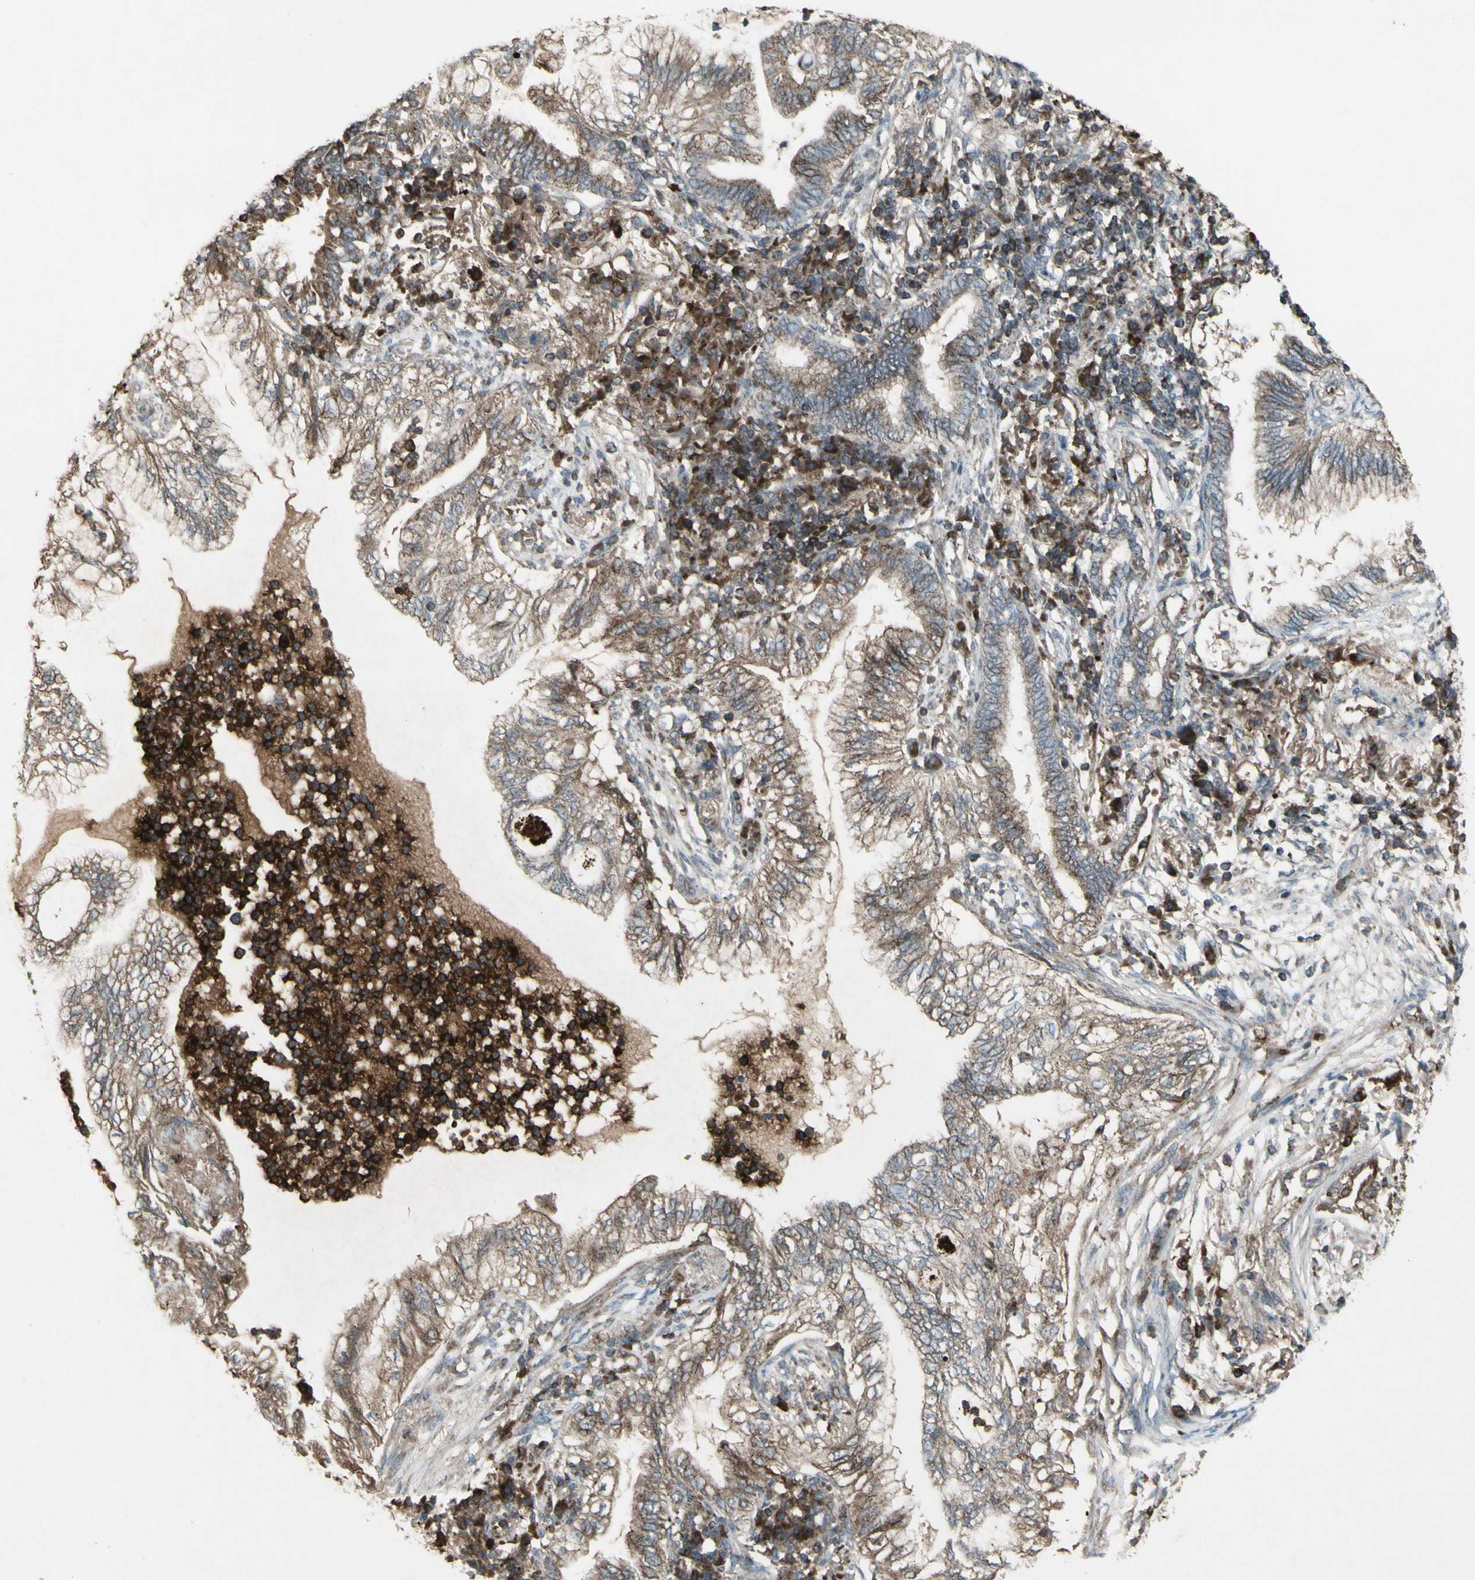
{"staining": {"intensity": "weak", "quantity": ">75%", "location": "cytoplasmic/membranous"}, "tissue": "lung cancer", "cell_type": "Tumor cells", "image_type": "cancer", "snomed": [{"axis": "morphology", "description": "Normal tissue, NOS"}, {"axis": "morphology", "description": "Adenocarcinoma, NOS"}, {"axis": "topography", "description": "Bronchus"}, {"axis": "topography", "description": "Lung"}], "caption": "Human lung cancer stained with a protein marker demonstrates weak staining in tumor cells.", "gene": "SHC1", "patient": {"sex": "female", "age": 70}}